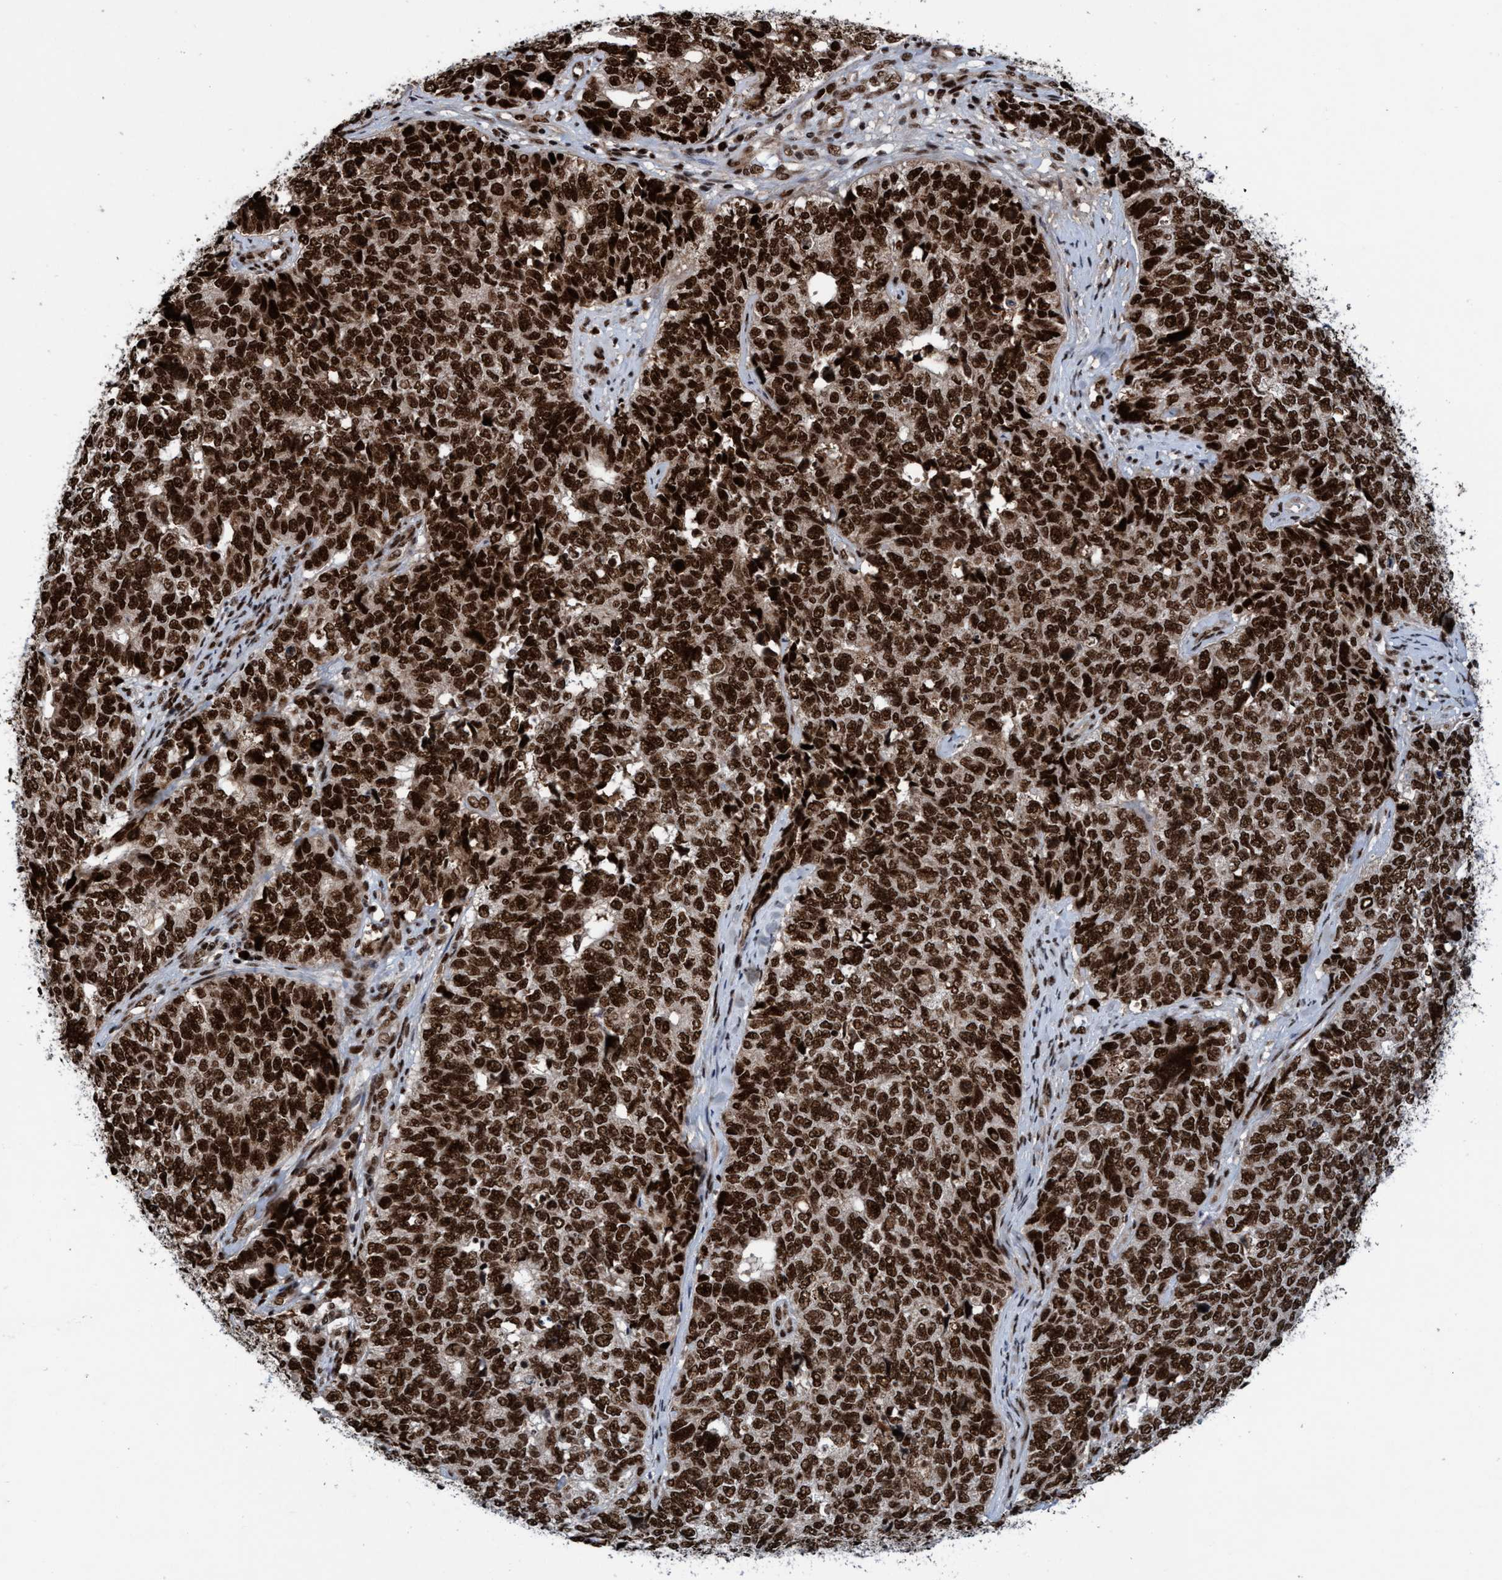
{"staining": {"intensity": "strong", "quantity": ">75%", "location": "cytoplasmic/membranous,nuclear"}, "tissue": "cervical cancer", "cell_type": "Tumor cells", "image_type": "cancer", "snomed": [{"axis": "morphology", "description": "Squamous cell carcinoma, NOS"}, {"axis": "topography", "description": "Cervix"}], "caption": "The photomicrograph shows staining of squamous cell carcinoma (cervical), revealing strong cytoplasmic/membranous and nuclear protein positivity (brown color) within tumor cells.", "gene": "TOPBP1", "patient": {"sex": "female", "age": 63}}